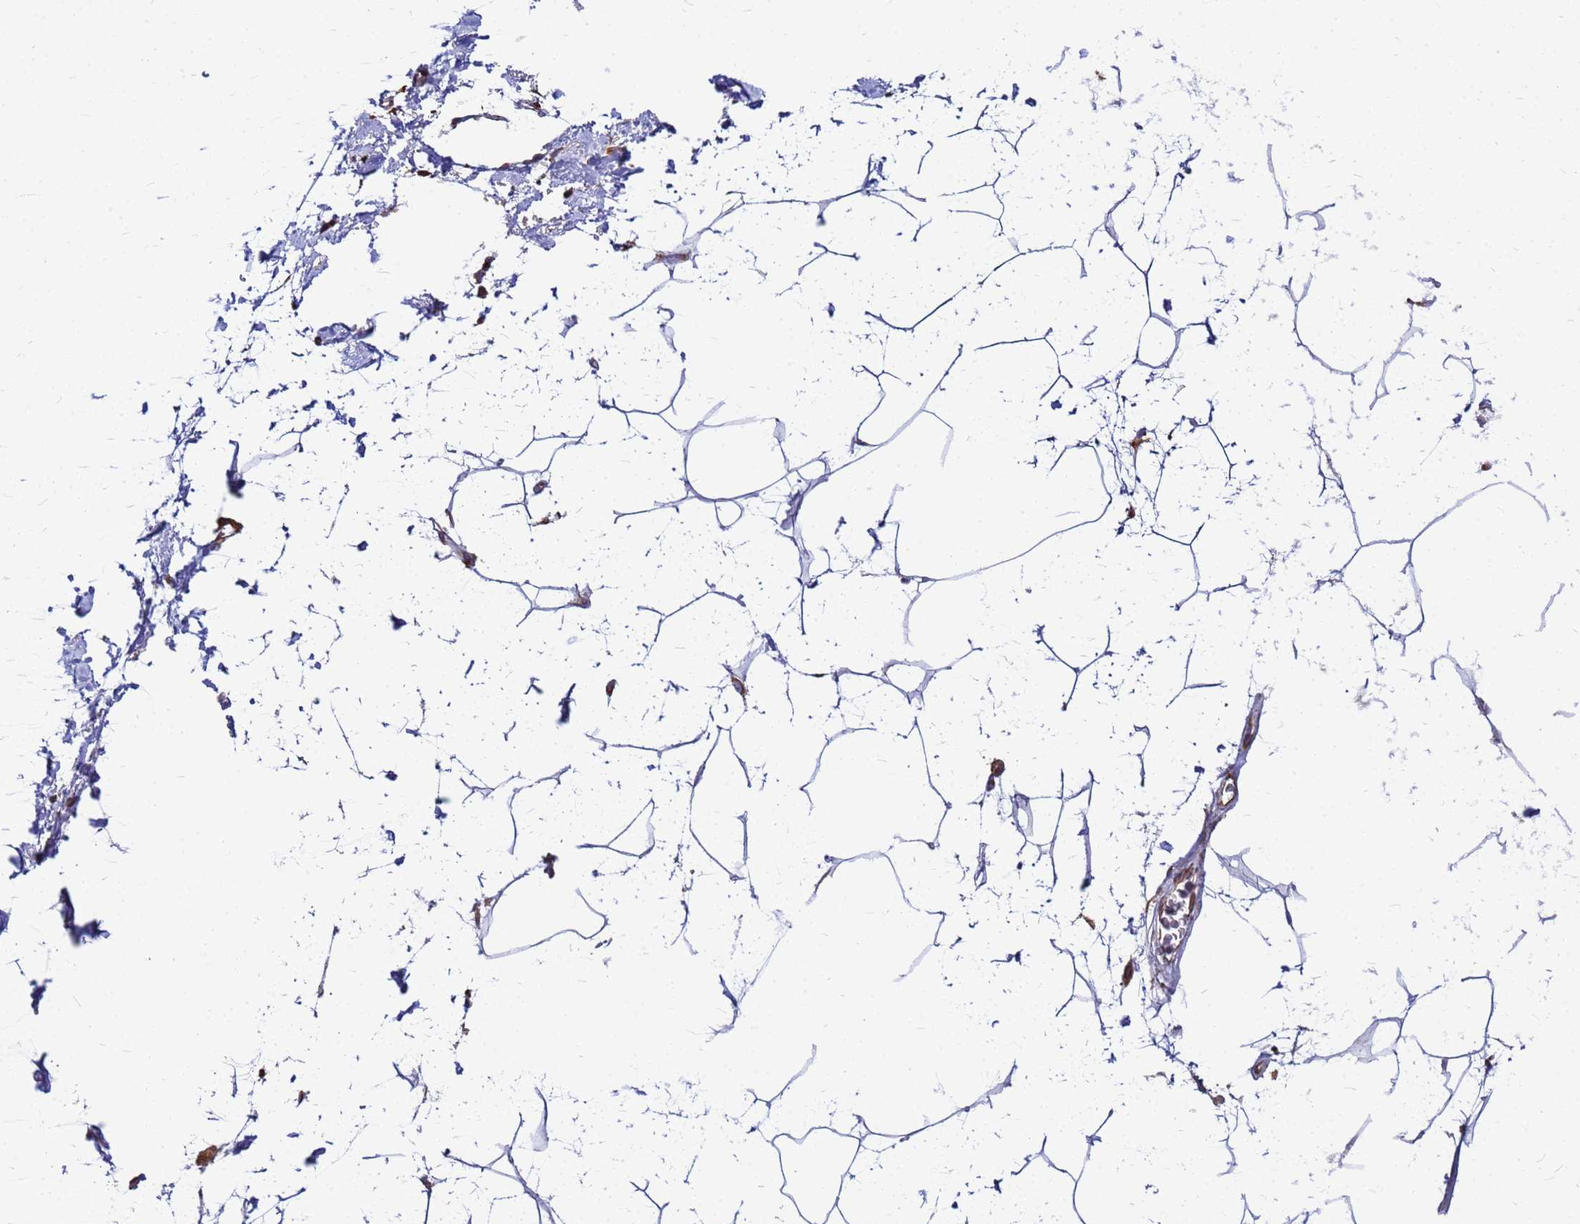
{"staining": {"intensity": "negative", "quantity": "none", "location": "none"}, "tissue": "adipose tissue", "cell_type": "Adipocytes", "image_type": "normal", "snomed": [{"axis": "morphology", "description": "Normal tissue, NOS"}, {"axis": "topography", "description": "Adipose tissue"}], "caption": "Adipocytes show no significant protein positivity in benign adipose tissue. (DAB (3,3'-diaminobenzidine) immunohistochemistry (IHC) with hematoxylin counter stain).", "gene": "SSR4", "patient": {"sex": "female", "age": 37}}